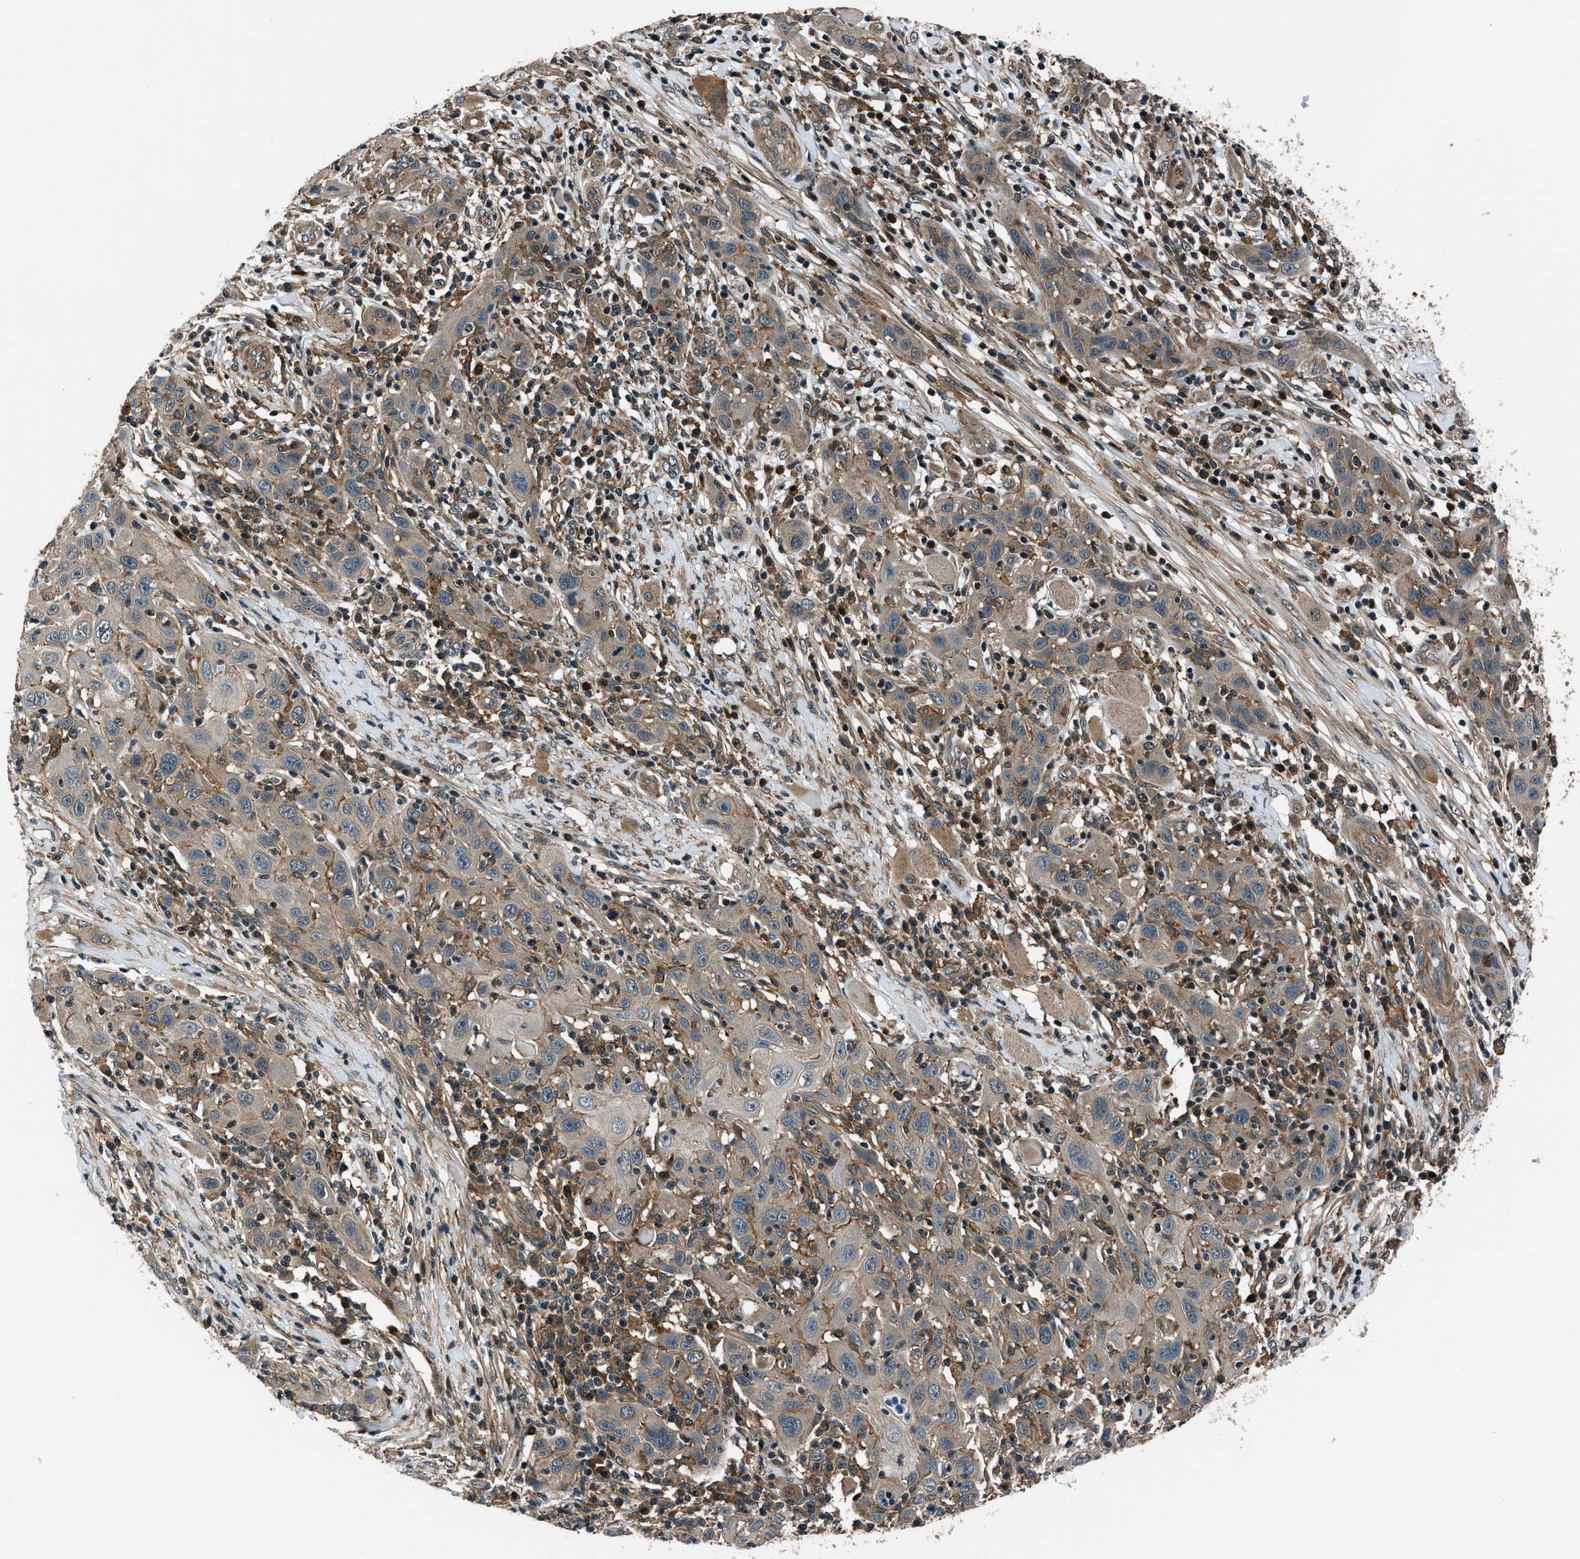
{"staining": {"intensity": "weak", "quantity": "<25%", "location": "cytoplasmic/membranous"}, "tissue": "skin cancer", "cell_type": "Tumor cells", "image_type": "cancer", "snomed": [{"axis": "morphology", "description": "Squamous cell carcinoma, NOS"}, {"axis": "topography", "description": "Skin"}], "caption": "Immunohistochemistry micrograph of neoplastic tissue: human skin squamous cell carcinoma stained with DAB (3,3'-diaminobenzidine) reveals no significant protein expression in tumor cells.", "gene": "ARHGEF11", "patient": {"sex": "female", "age": 88}}